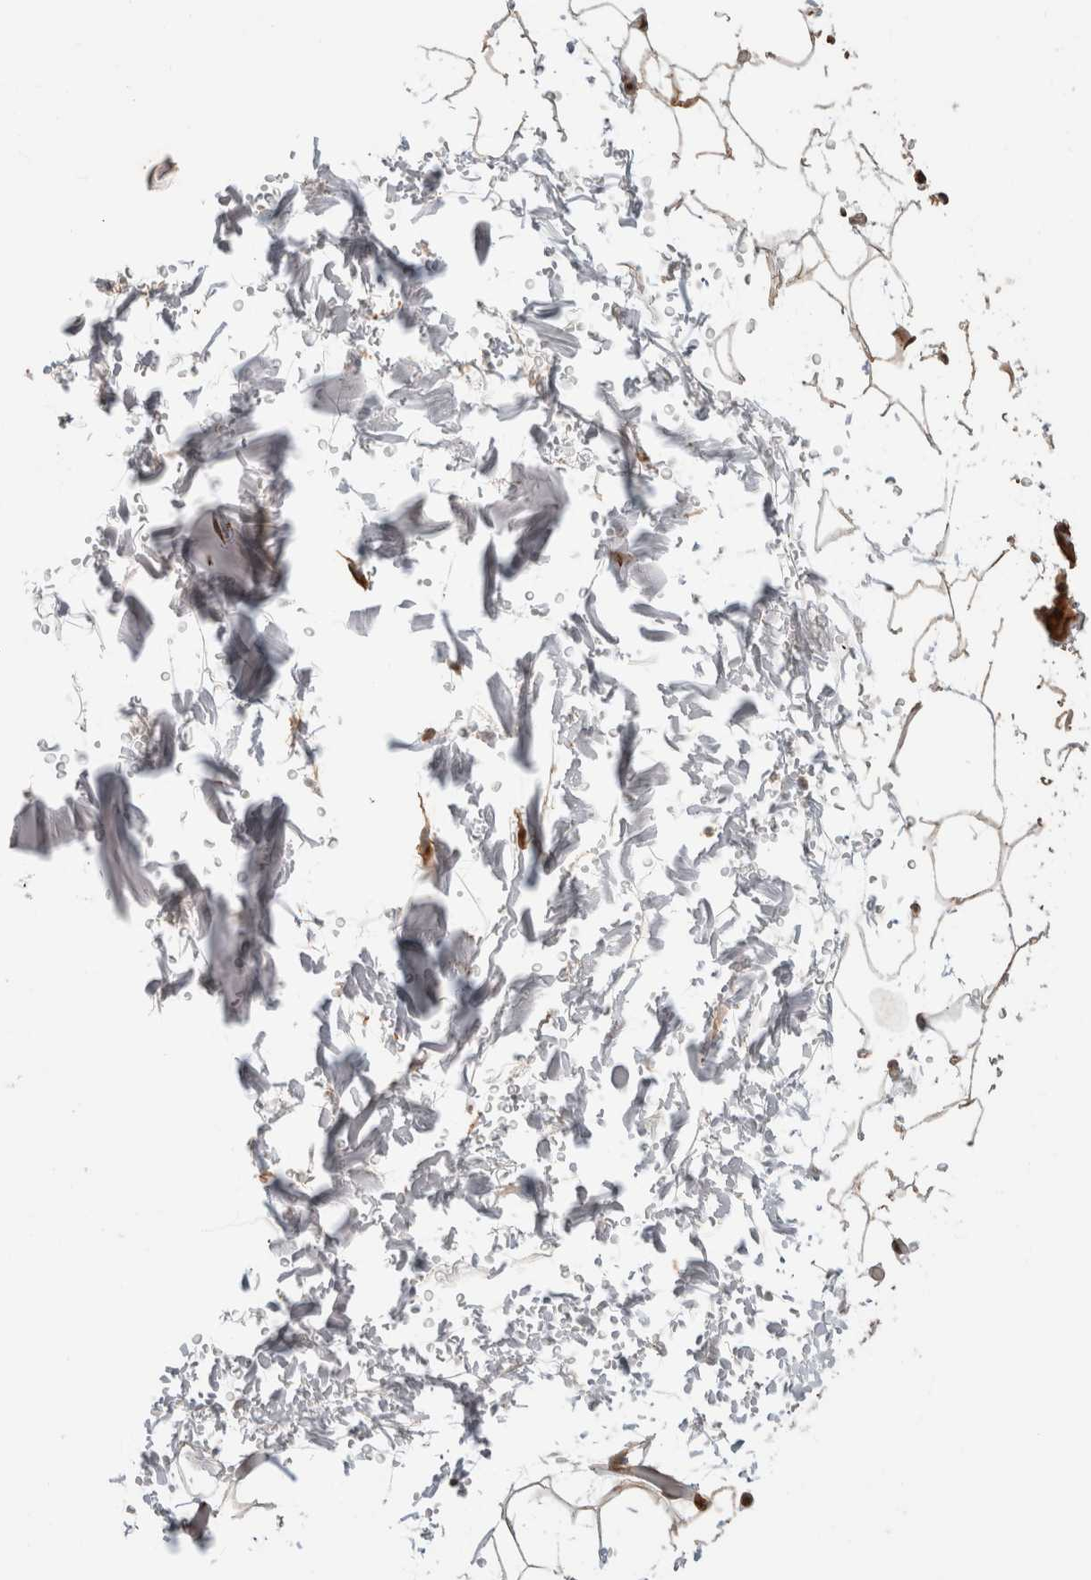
{"staining": {"intensity": "moderate", "quantity": ">75%", "location": "cytoplasmic/membranous,nuclear"}, "tissue": "adipose tissue", "cell_type": "Adipocytes", "image_type": "normal", "snomed": [{"axis": "morphology", "description": "Normal tissue, NOS"}, {"axis": "topography", "description": "Soft tissue"}], "caption": "Adipose tissue stained with DAB (3,3'-diaminobenzidine) immunohistochemistry displays medium levels of moderate cytoplasmic/membranous,nuclear positivity in approximately >75% of adipocytes.", "gene": "PCDHB15", "patient": {"sex": "male", "age": 72}}